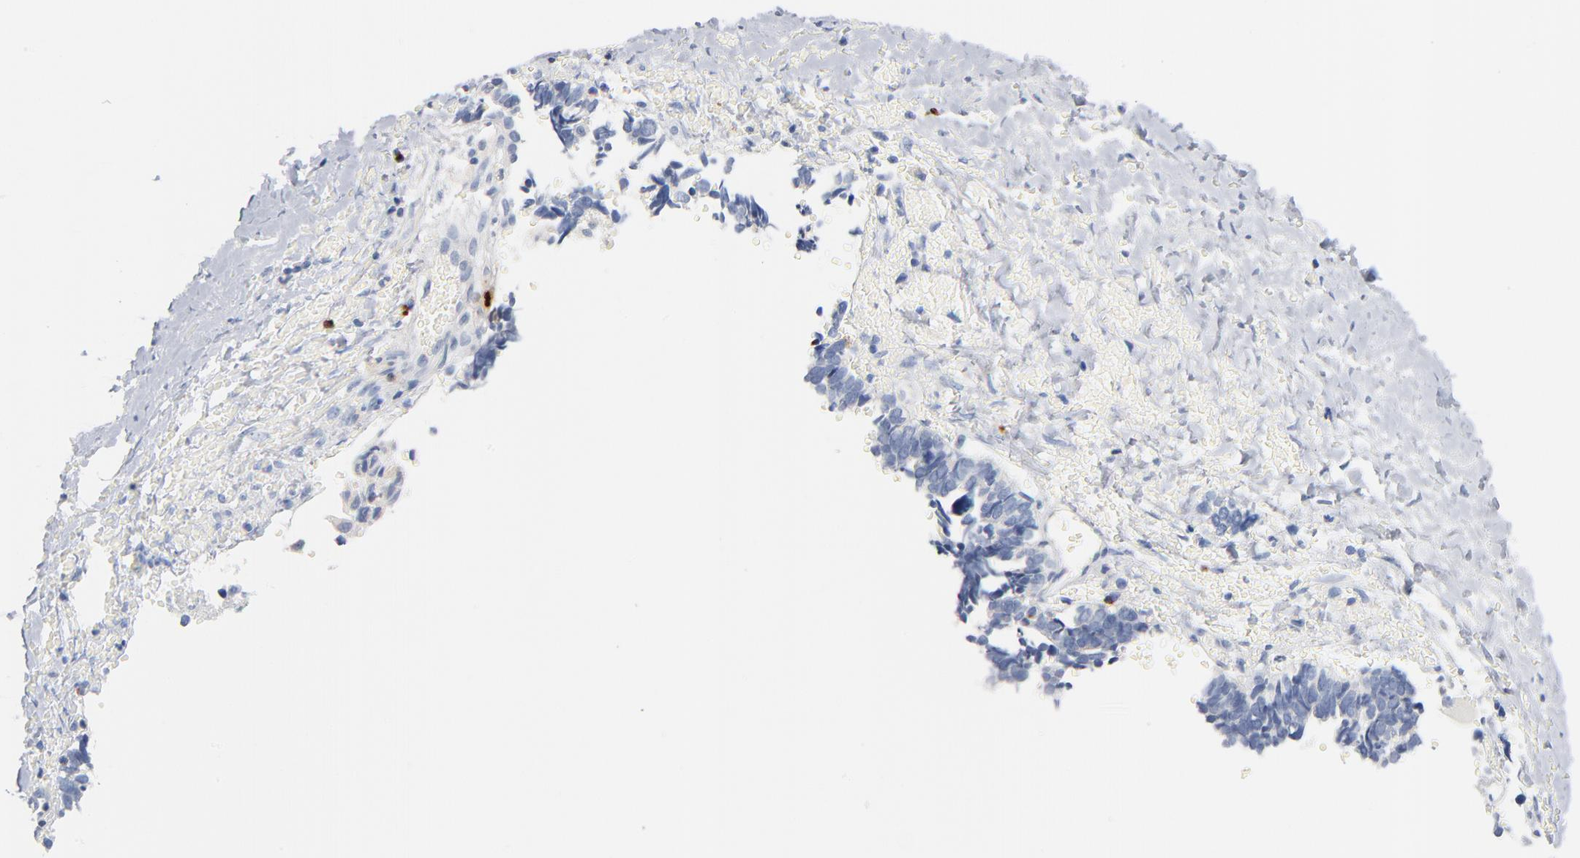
{"staining": {"intensity": "negative", "quantity": "none", "location": "none"}, "tissue": "ovarian cancer", "cell_type": "Tumor cells", "image_type": "cancer", "snomed": [{"axis": "morphology", "description": "Cystadenocarcinoma, serous, NOS"}, {"axis": "topography", "description": "Ovary"}], "caption": "Tumor cells show no significant positivity in ovarian serous cystadenocarcinoma.", "gene": "GZMB", "patient": {"sex": "female", "age": 77}}